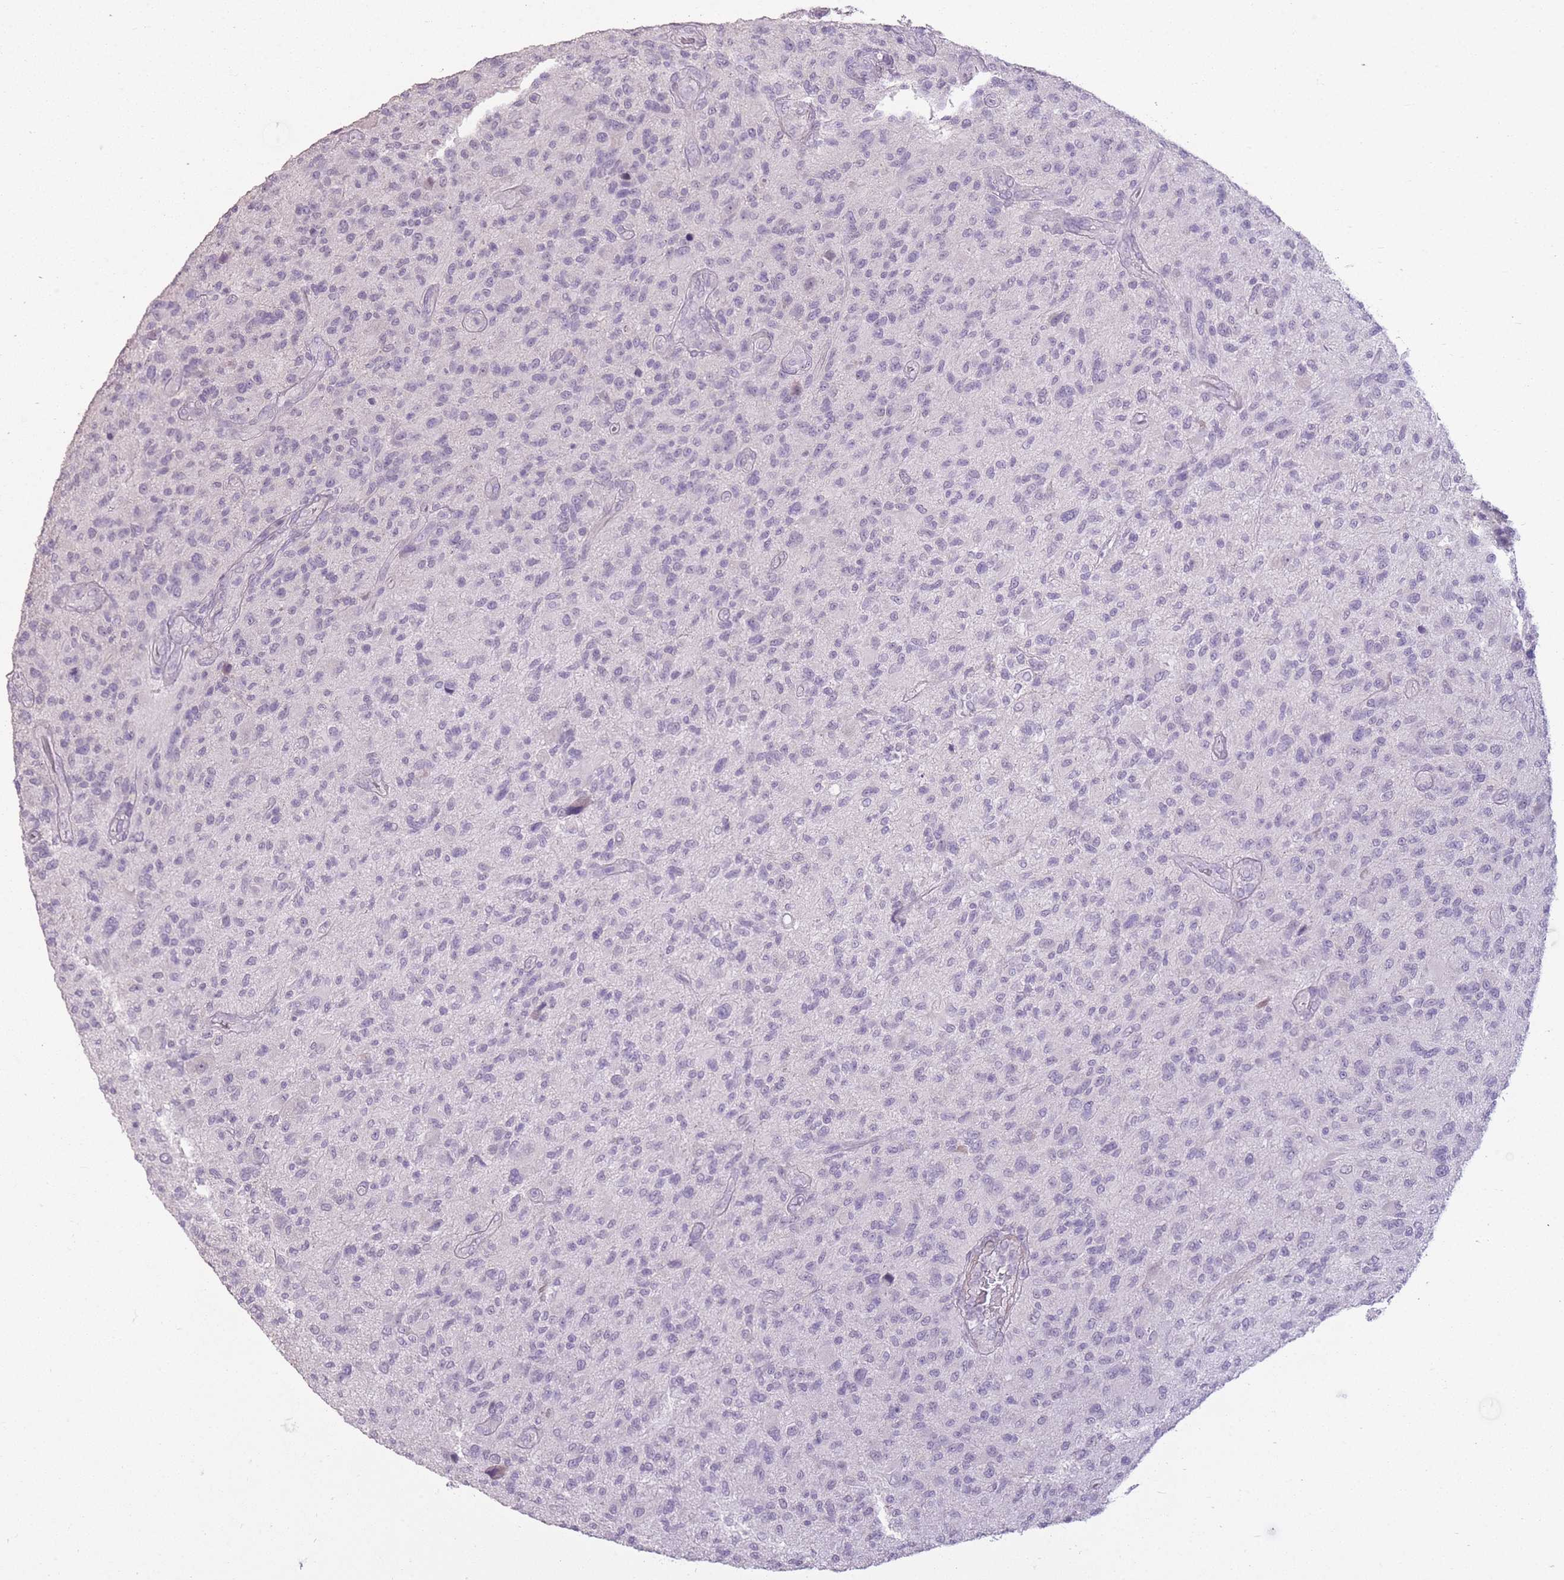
{"staining": {"intensity": "negative", "quantity": "none", "location": "none"}, "tissue": "glioma", "cell_type": "Tumor cells", "image_type": "cancer", "snomed": [{"axis": "morphology", "description": "Glioma, malignant, High grade"}, {"axis": "topography", "description": "Brain"}], "caption": "Immunohistochemical staining of human malignant glioma (high-grade) displays no significant positivity in tumor cells.", "gene": "ZBTB24", "patient": {"sex": "male", "age": 47}}